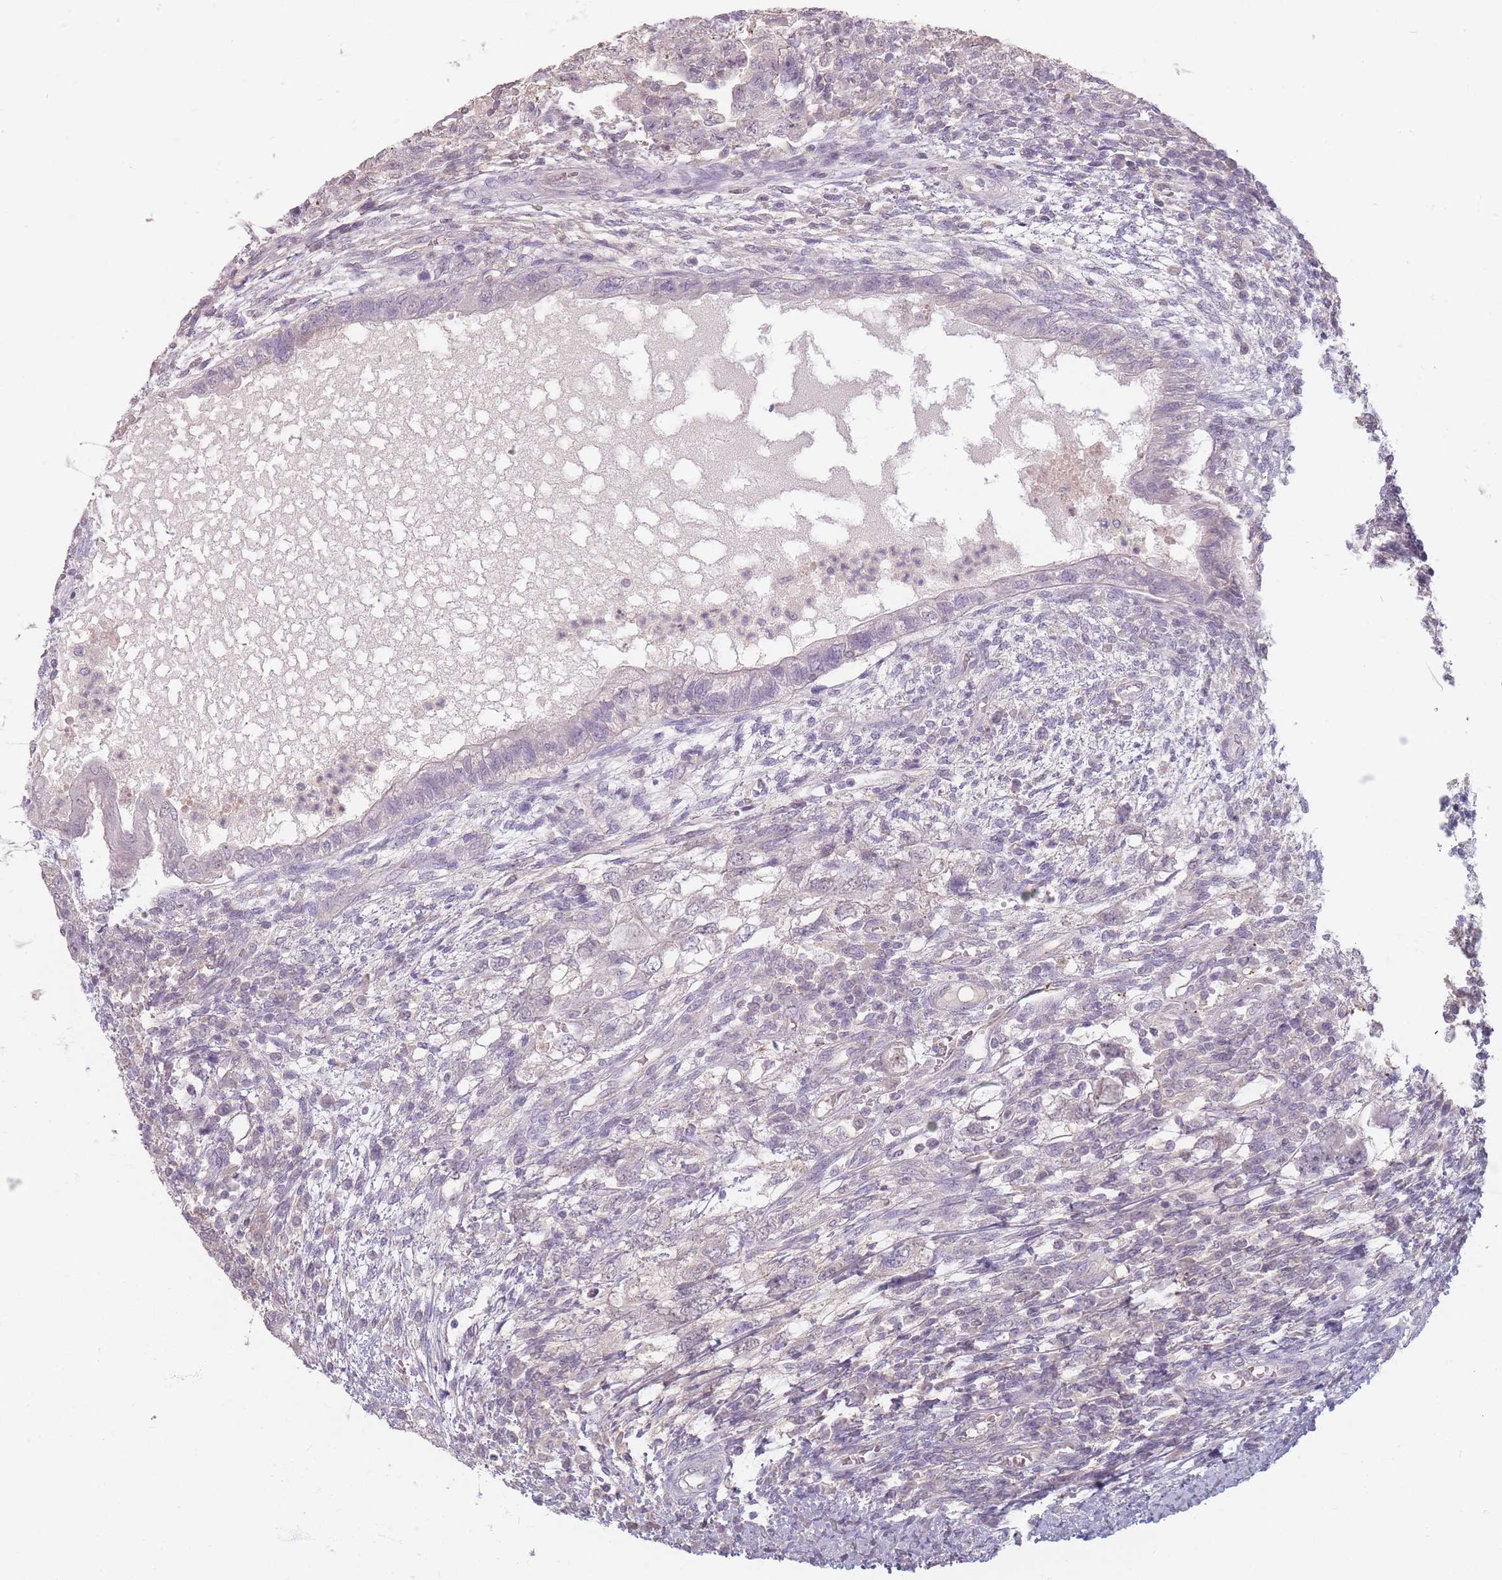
{"staining": {"intensity": "negative", "quantity": "none", "location": "none"}, "tissue": "testis cancer", "cell_type": "Tumor cells", "image_type": "cancer", "snomed": [{"axis": "morphology", "description": "Carcinoma, Embryonal, NOS"}, {"axis": "topography", "description": "Testis"}], "caption": "Tumor cells show no significant protein positivity in embryonal carcinoma (testis).", "gene": "RFTN1", "patient": {"sex": "male", "age": 26}}